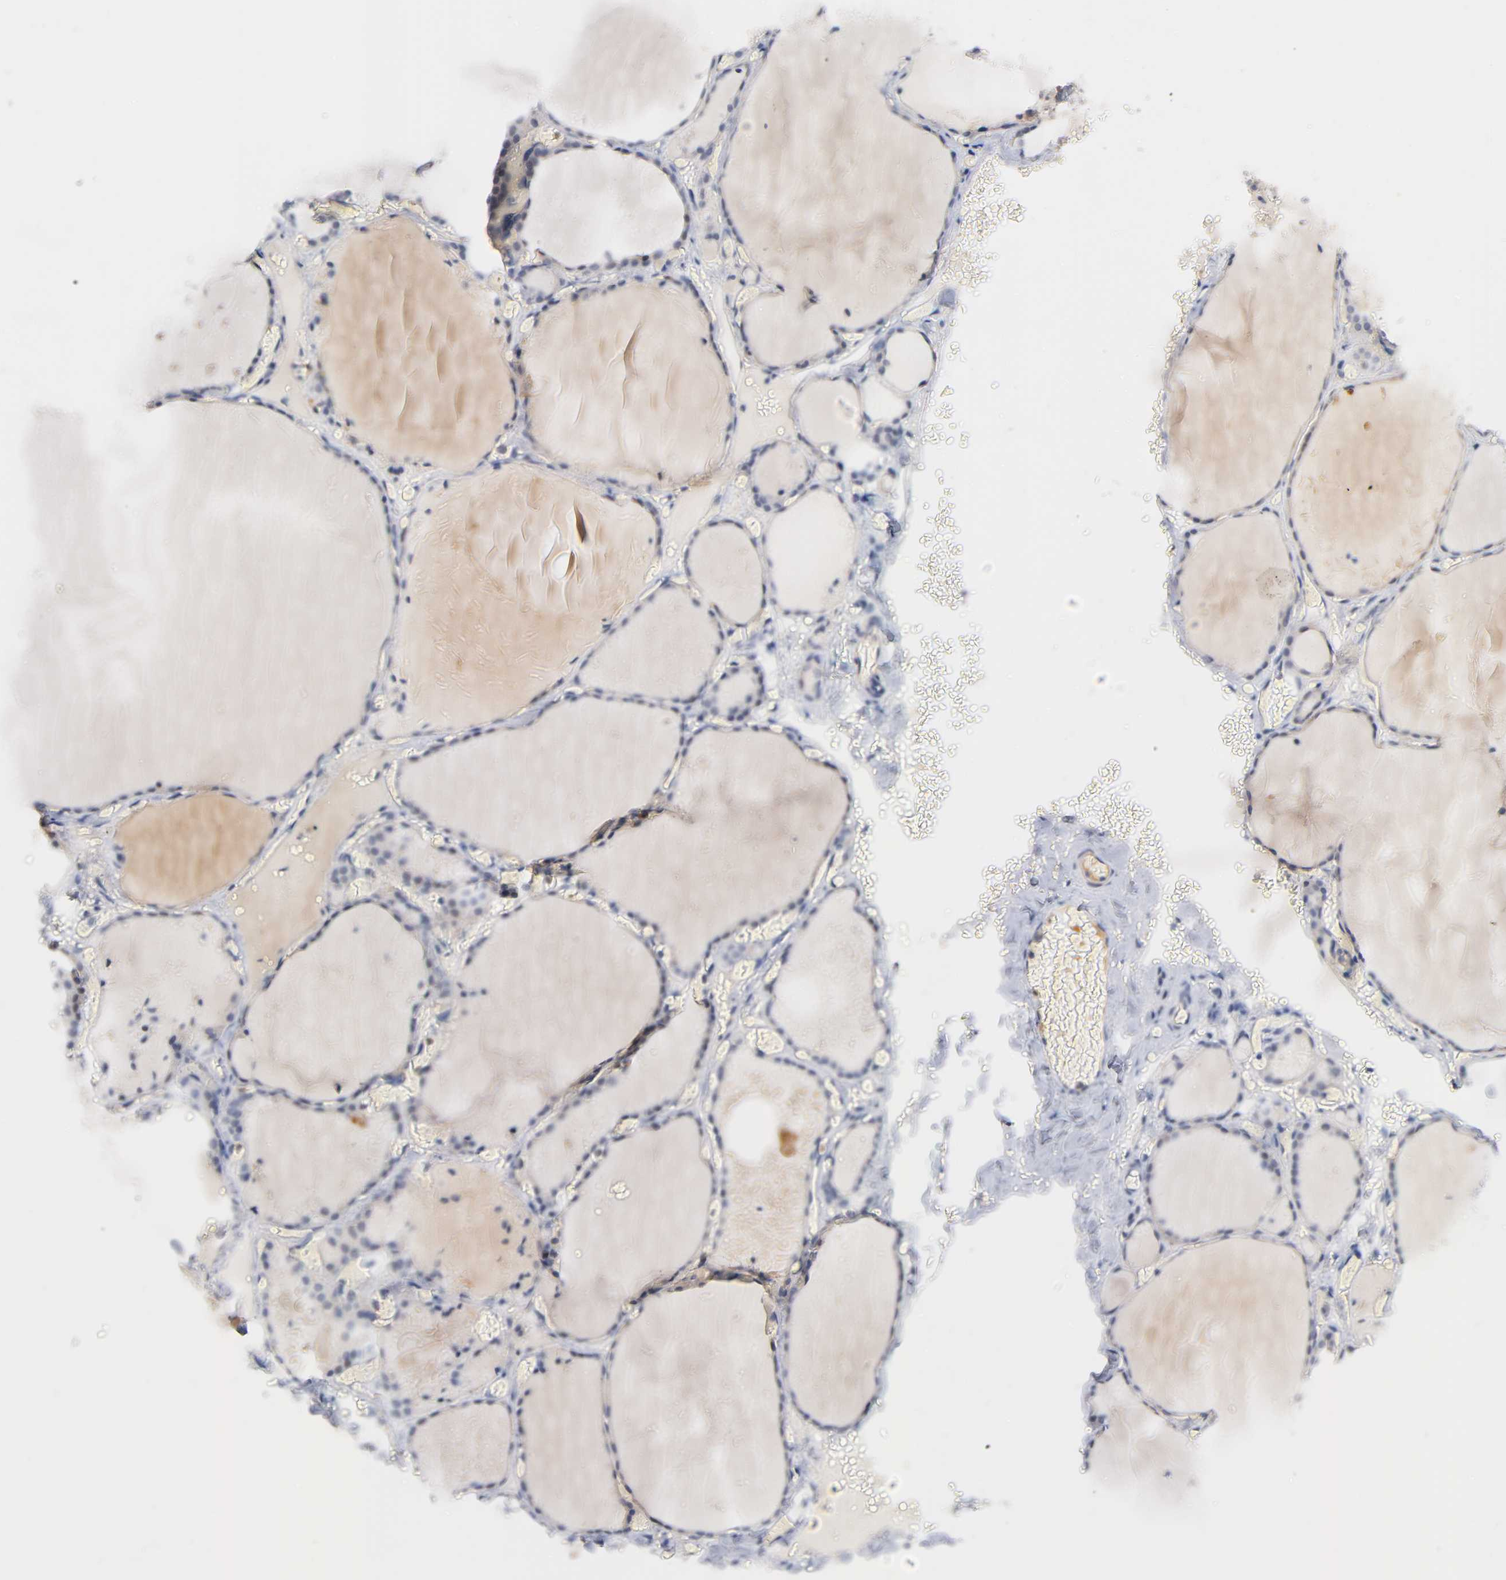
{"staining": {"intensity": "weak", "quantity": "<25%", "location": "cytoplasmic/membranous"}, "tissue": "thyroid gland", "cell_type": "Glandular cells", "image_type": "normal", "snomed": [{"axis": "morphology", "description": "Normal tissue, NOS"}, {"axis": "topography", "description": "Thyroid gland"}], "caption": "This is a image of immunohistochemistry staining of benign thyroid gland, which shows no positivity in glandular cells. (Brightfield microscopy of DAB immunohistochemistry at high magnification).", "gene": "IL18", "patient": {"sex": "female", "age": 22}}